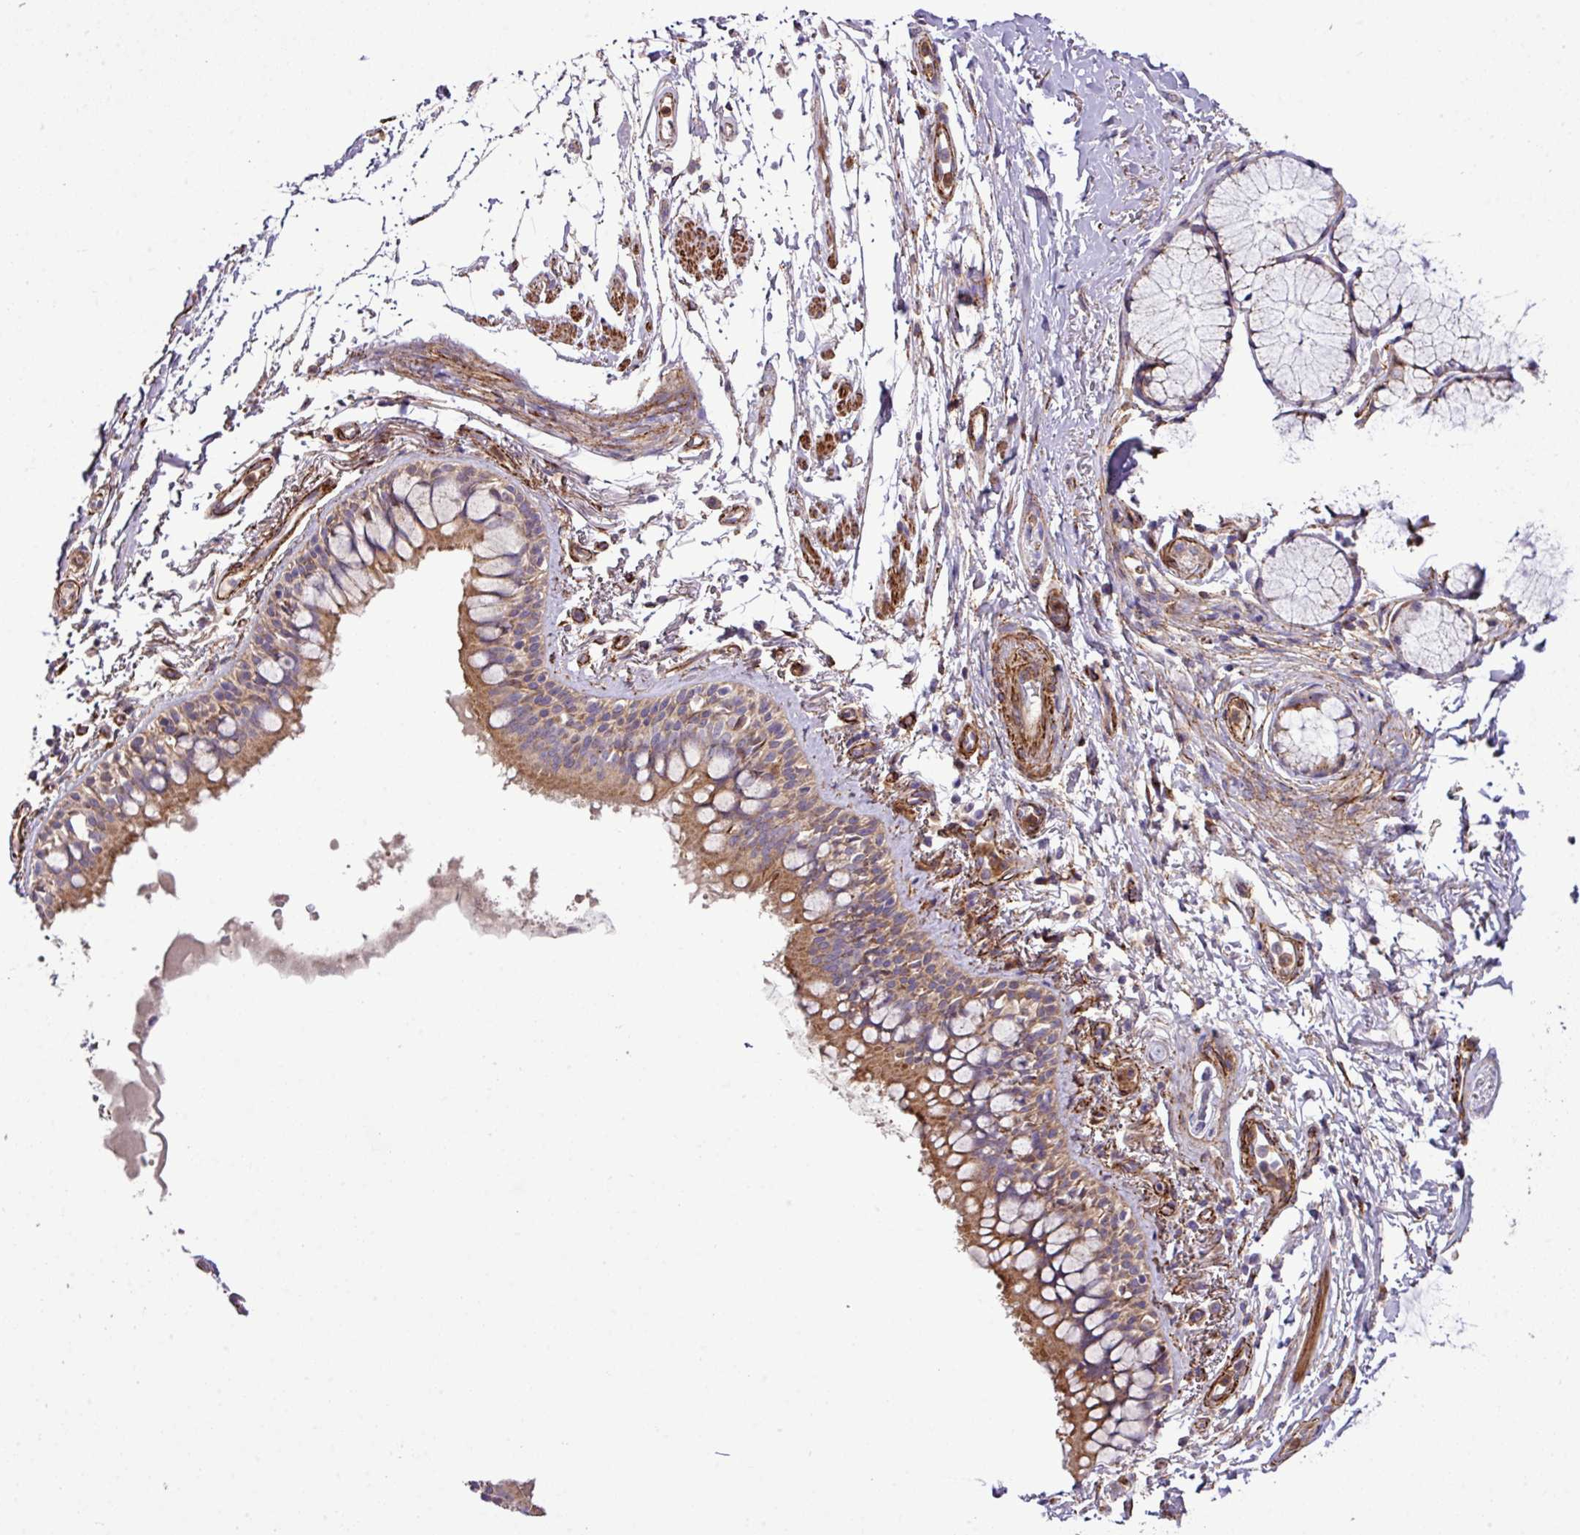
{"staining": {"intensity": "moderate", "quantity": ">75%", "location": "cytoplasmic/membranous"}, "tissue": "bronchus", "cell_type": "Respiratory epithelial cells", "image_type": "normal", "snomed": [{"axis": "morphology", "description": "Normal tissue, NOS"}, {"axis": "topography", "description": "Bronchus"}], "caption": "The photomicrograph reveals immunohistochemical staining of unremarkable bronchus. There is moderate cytoplasmic/membranous positivity is seen in about >75% of respiratory epithelial cells.", "gene": "FAM47E", "patient": {"sex": "male", "age": 70}}